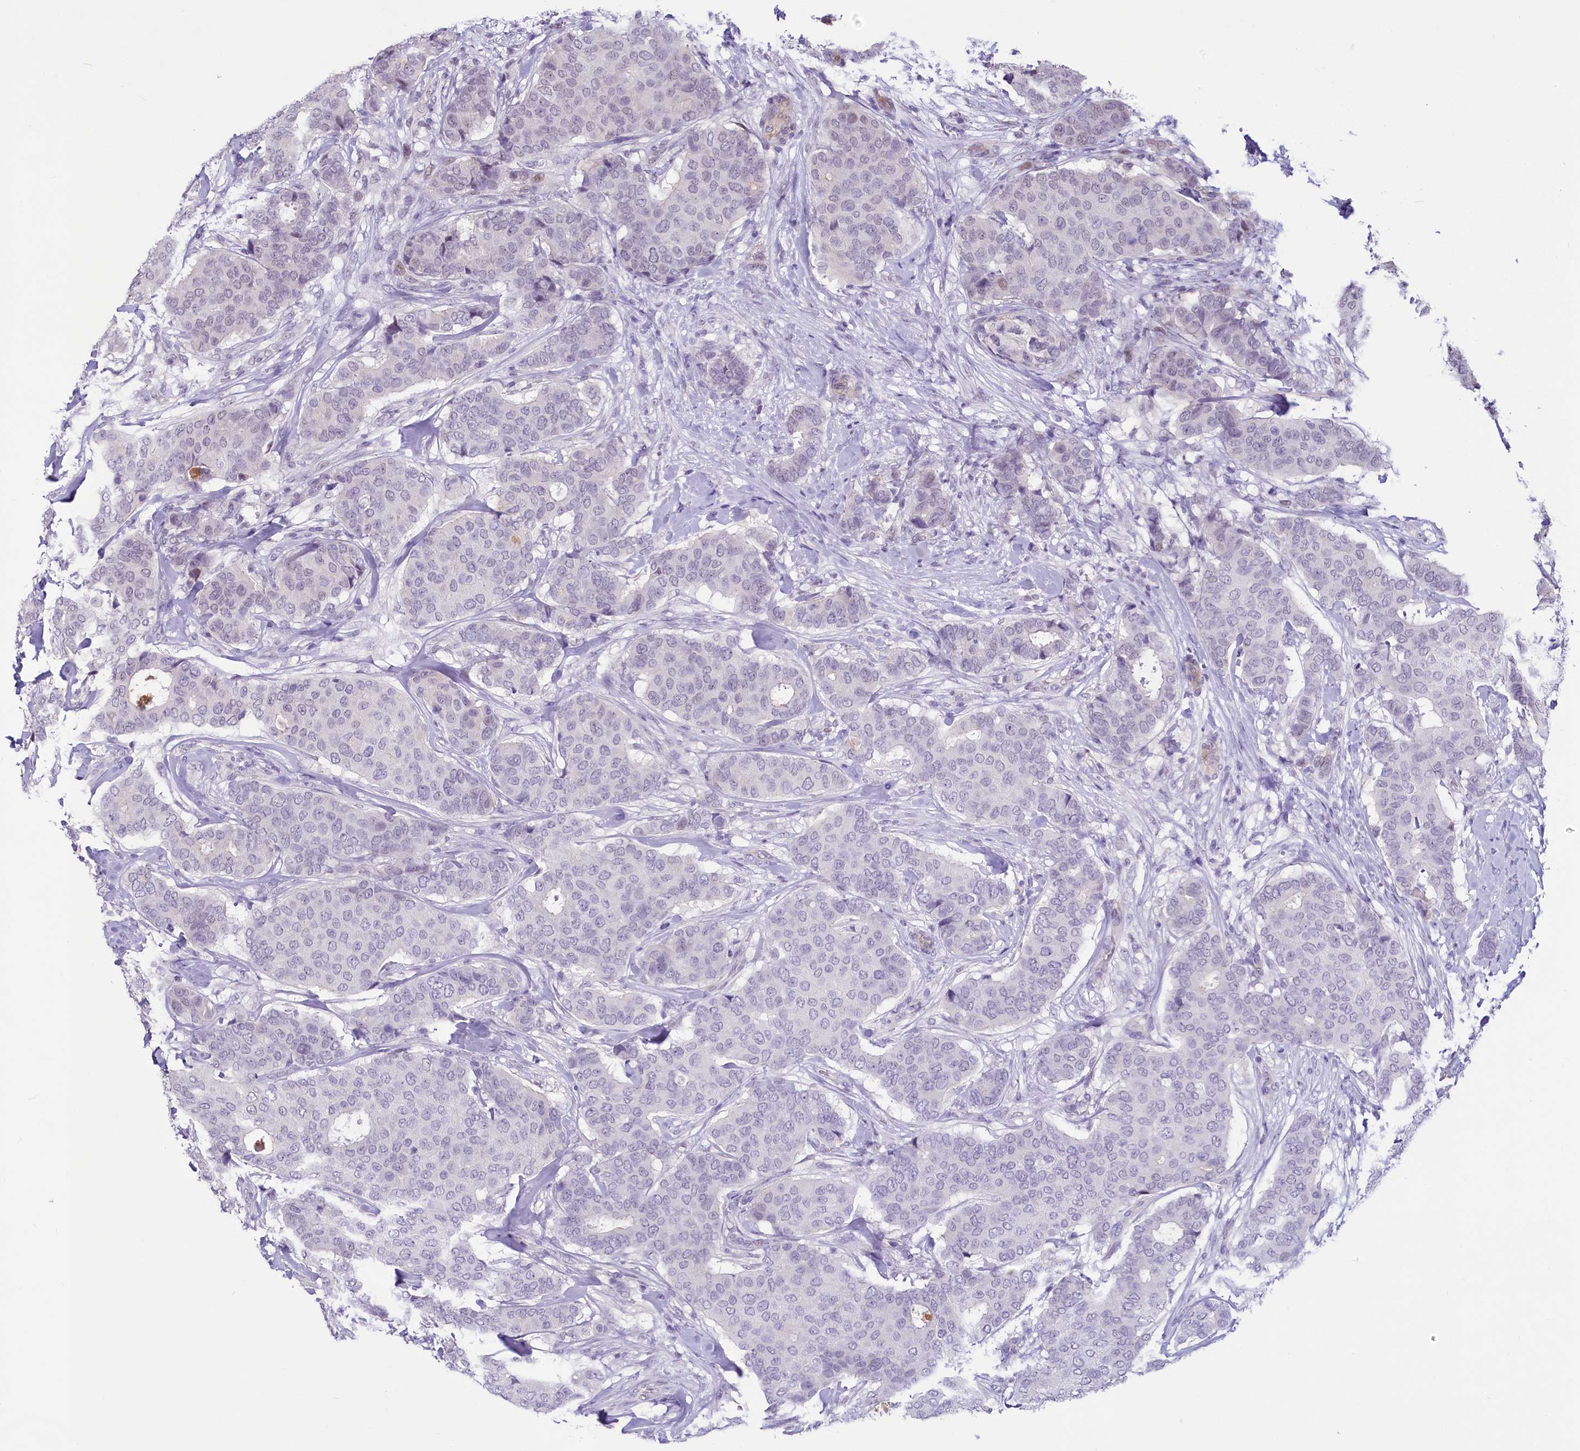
{"staining": {"intensity": "negative", "quantity": "none", "location": "none"}, "tissue": "breast cancer", "cell_type": "Tumor cells", "image_type": "cancer", "snomed": [{"axis": "morphology", "description": "Duct carcinoma"}, {"axis": "topography", "description": "Breast"}], "caption": "DAB (3,3'-diaminobenzidine) immunohistochemical staining of invasive ductal carcinoma (breast) demonstrates no significant staining in tumor cells.", "gene": "PROCR", "patient": {"sex": "female", "age": 75}}